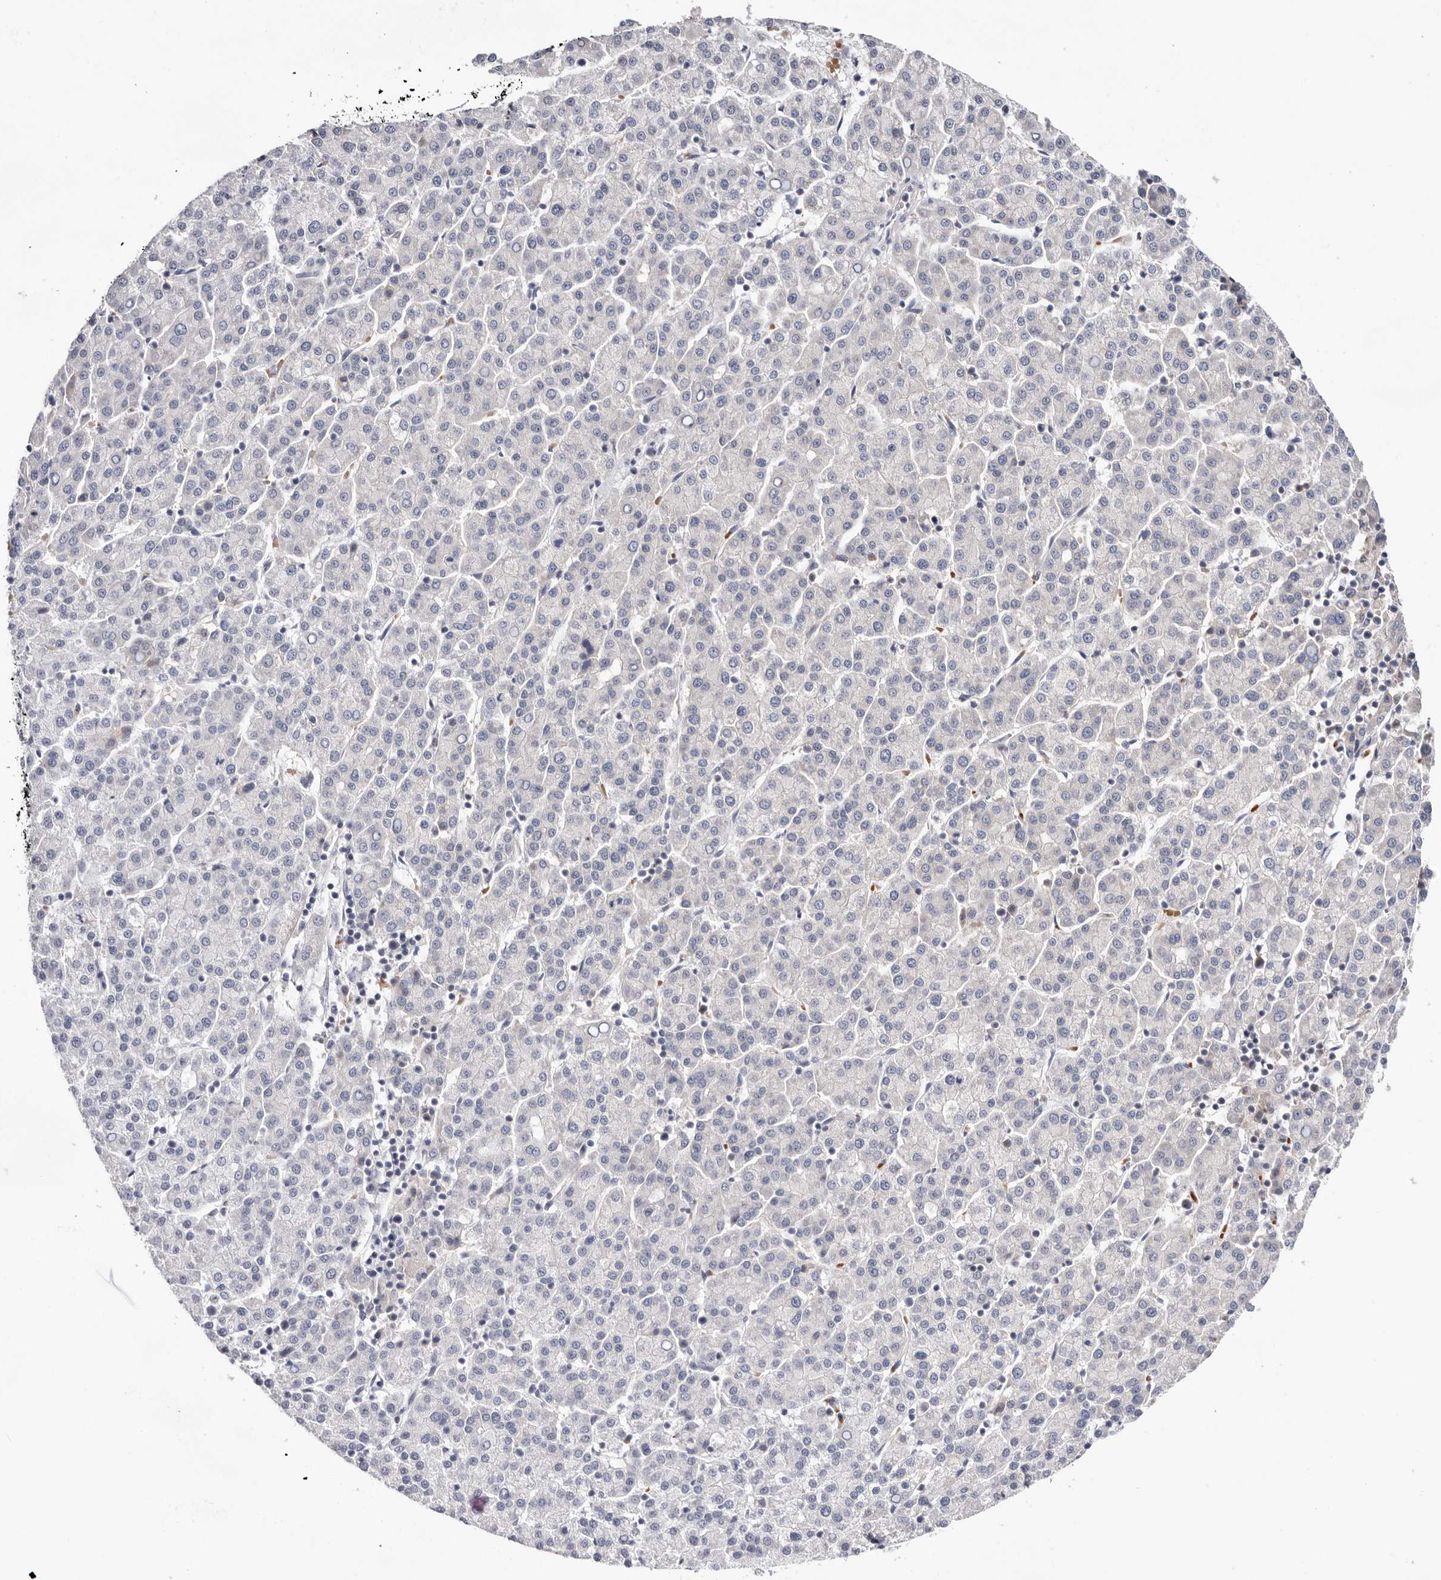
{"staining": {"intensity": "negative", "quantity": "none", "location": "none"}, "tissue": "liver cancer", "cell_type": "Tumor cells", "image_type": "cancer", "snomed": [{"axis": "morphology", "description": "Carcinoma, Hepatocellular, NOS"}, {"axis": "topography", "description": "Liver"}], "caption": "The IHC histopathology image has no significant expression in tumor cells of liver cancer tissue.", "gene": "RNF213", "patient": {"sex": "female", "age": 58}}